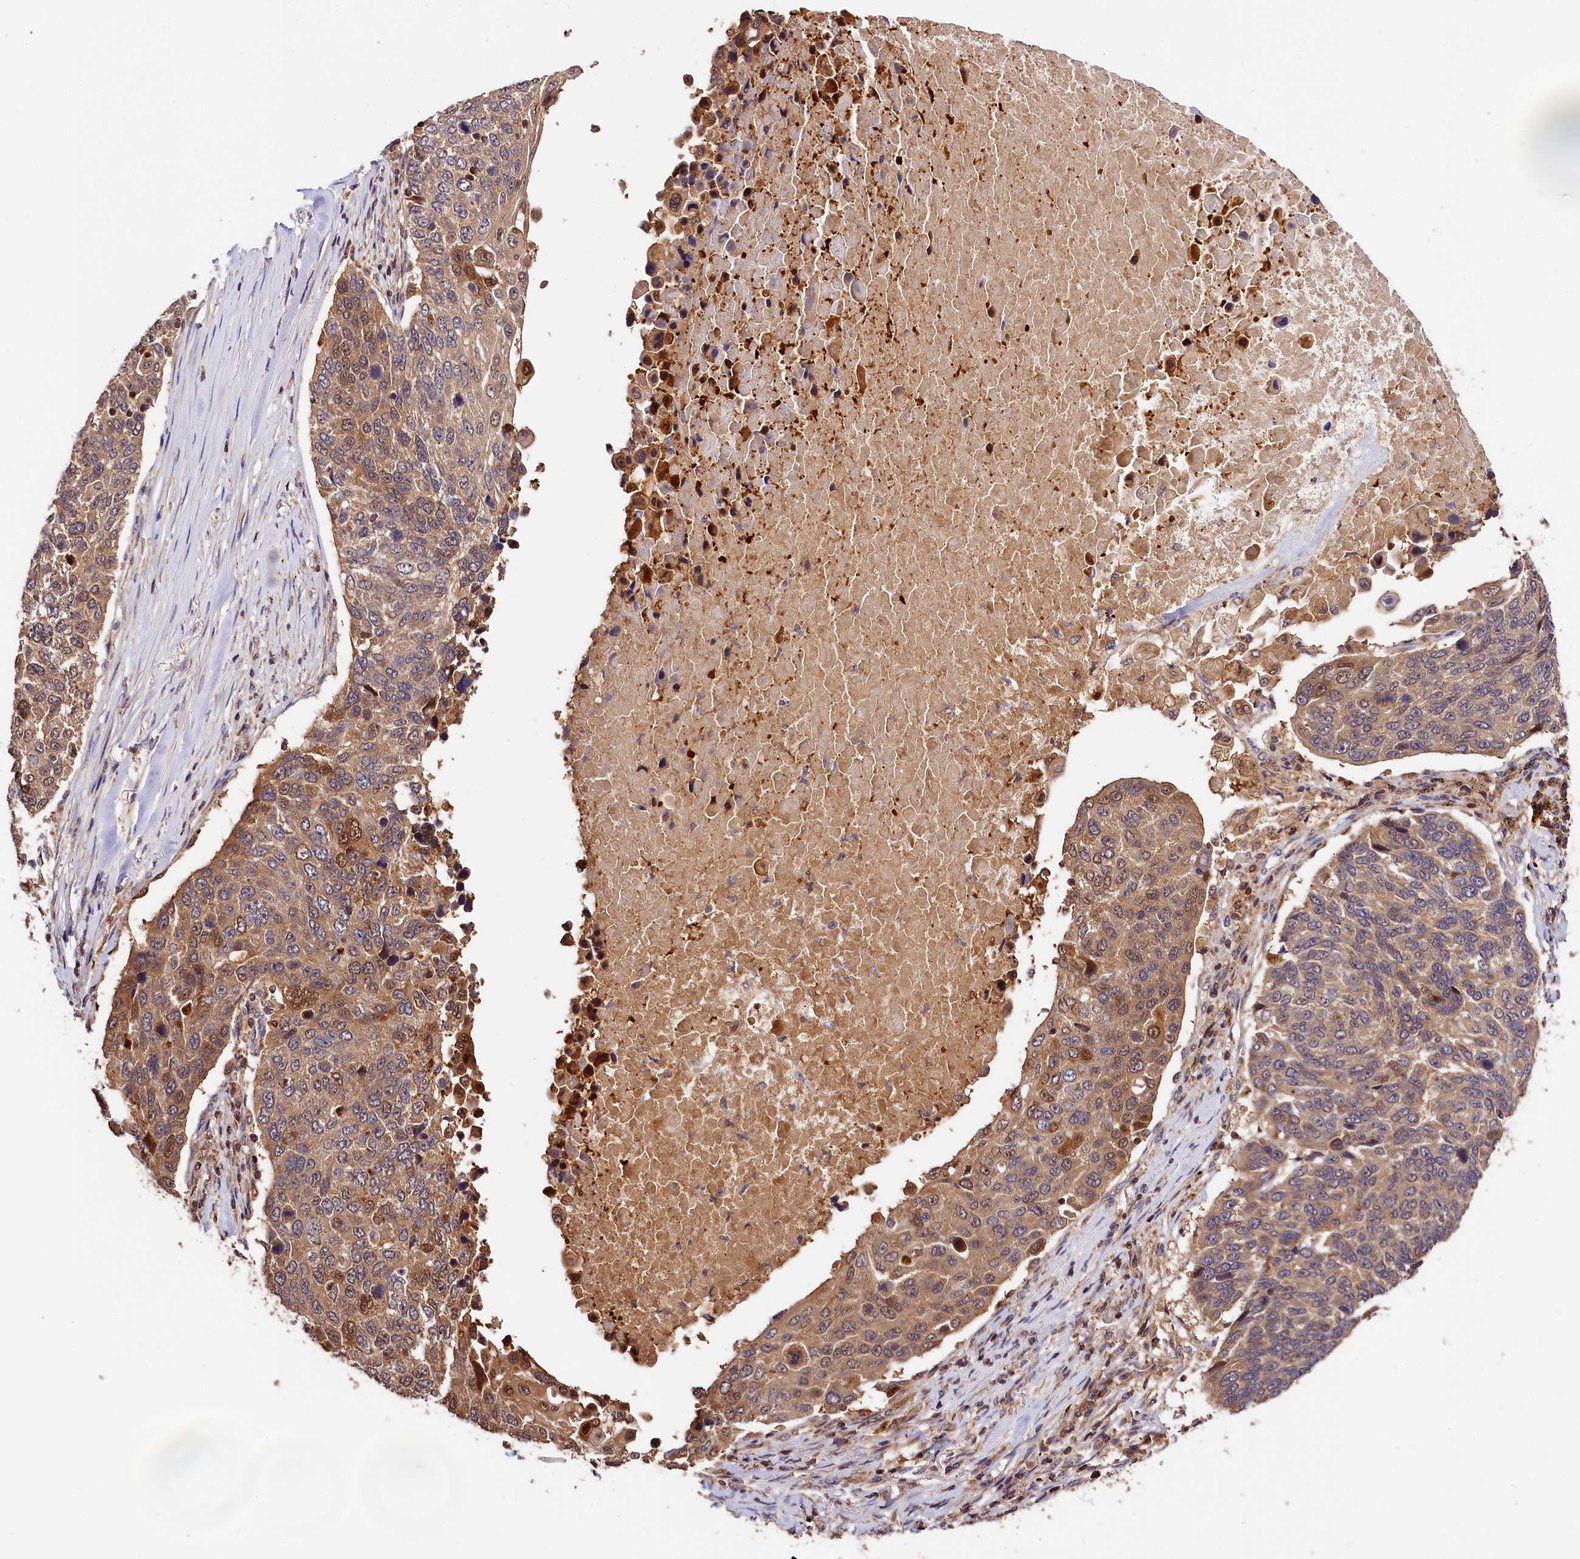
{"staining": {"intensity": "moderate", "quantity": ">75%", "location": "cytoplasmic/membranous,nuclear"}, "tissue": "lung cancer", "cell_type": "Tumor cells", "image_type": "cancer", "snomed": [{"axis": "morphology", "description": "Squamous cell carcinoma, NOS"}, {"axis": "topography", "description": "Lung"}], "caption": "Immunohistochemical staining of human lung cancer displays medium levels of moderate cytoplasmic/membranous and nuclear protein staining in approximately >75% of tumor cells.", "gene": "KPTN", "patient": {"sex": "male", "age": 66}}